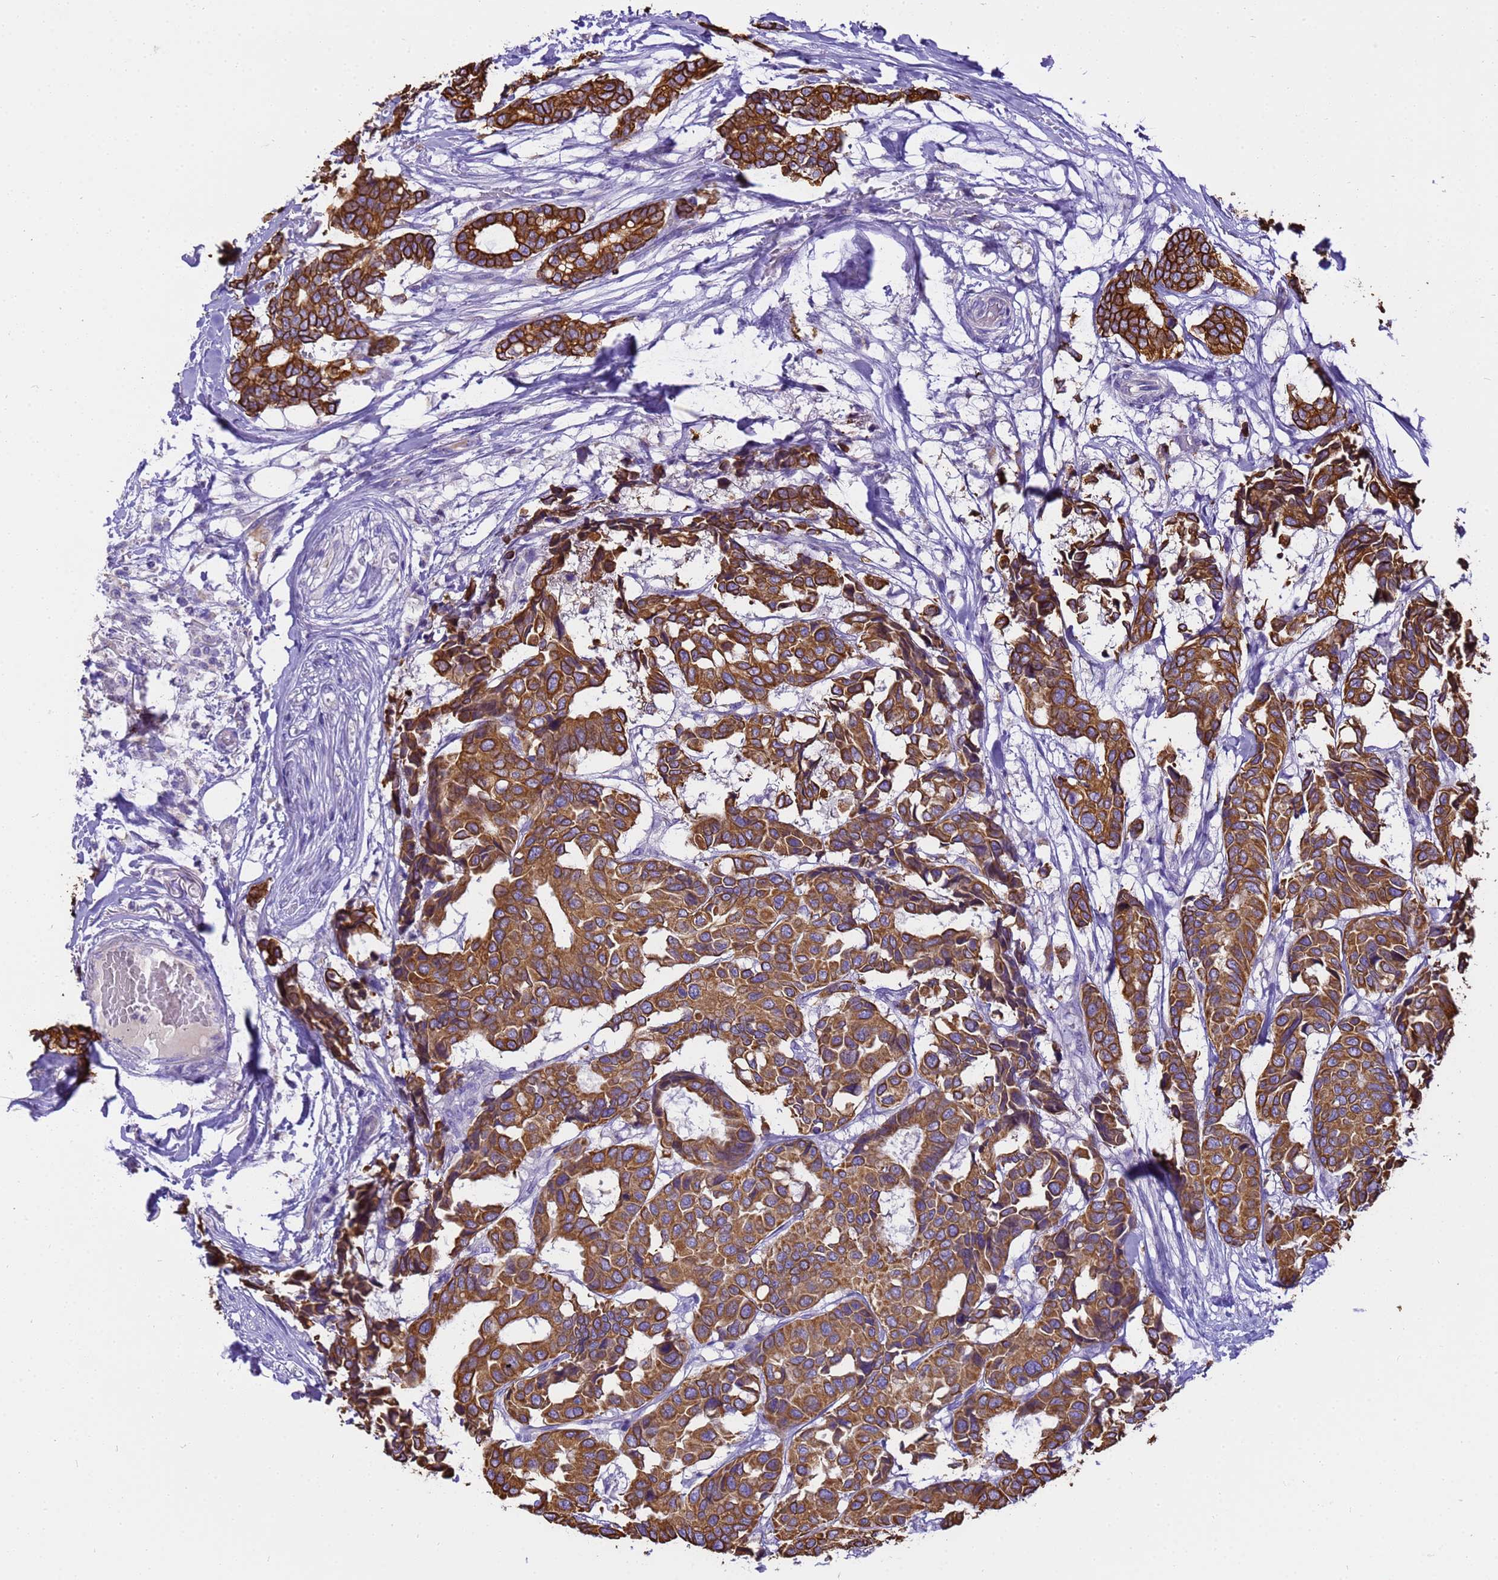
{"staining": {"intensity": "strong", "quantity": ">75%", "location": "cytoplasmic/membranous"}, "tissue": "breast cancer", "cell_type": "Tumor cells", "image_type": "cancer", "snomed": [{"axis": "morphology", "description": "Duct carcinoma"}, {"axis": "topography", "description": "Breast"}], "caption": "Protein expression analysis of breast cancer (infiltrating ductal carcinoma) exhibits strong cytoplasmic/membranous expression in about >75% of tumor cells.", "gene": "PIEZO2", "patient": {"sex": "female", "age": 87}}